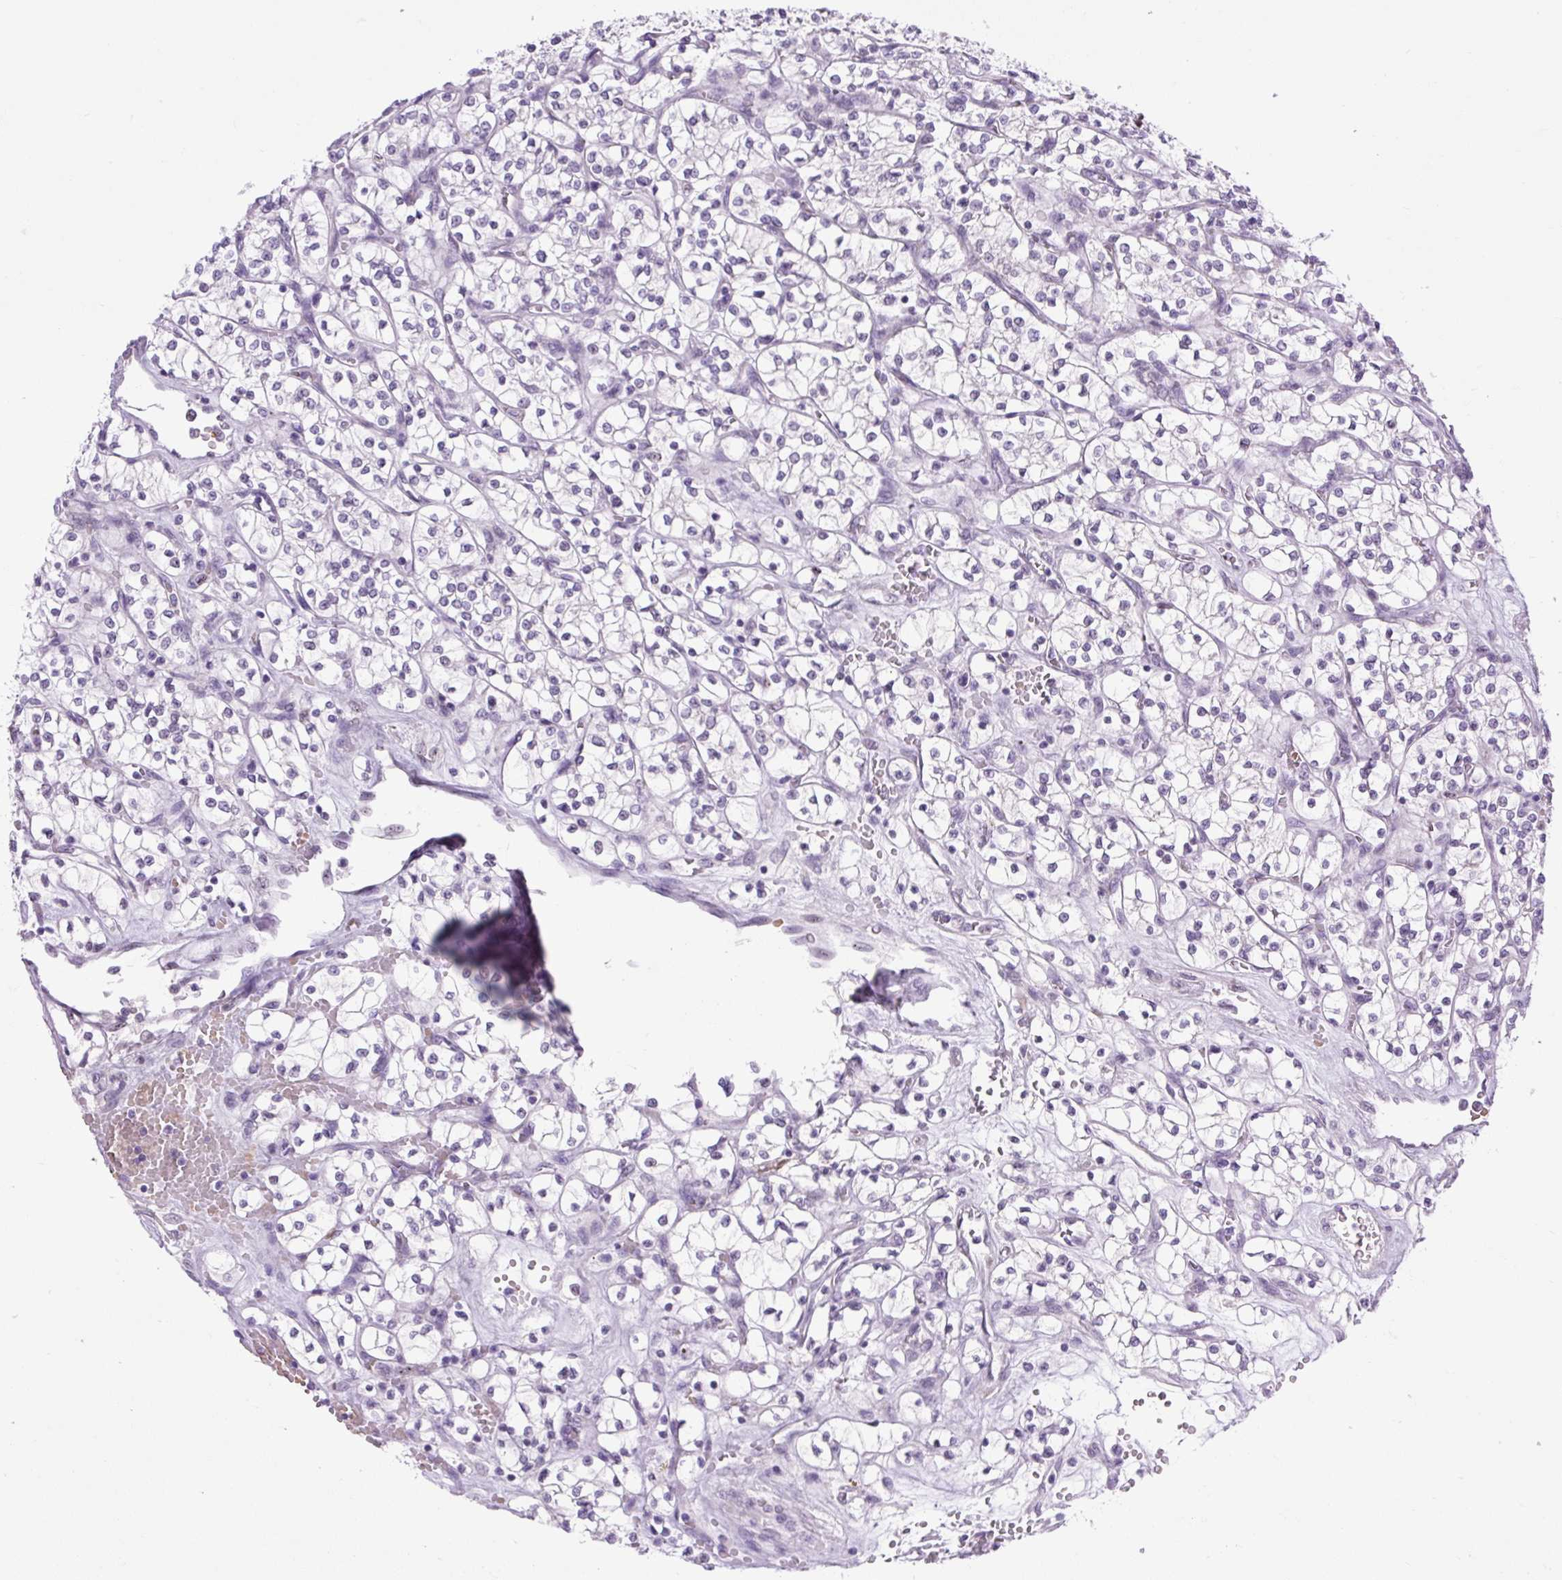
{"staining": {"intensity": "negative", "quantity": "none", "location": "none"}, "tissue": "renal cancer", "cell_type": "Tumor cells", "image_type": "cancer", "snomed": [{"axis": "morphology", "description": "Adenocarcinoma, NOS"}, {"axis": "topography", "description": "Kidney"}], "caption": "Adenocarcinoma (renal) was stained to show a protein in brown. There is no significant expression in tumor cells.", "gene": "SCO2", "patient": {"sex": "female", "age": 64}}